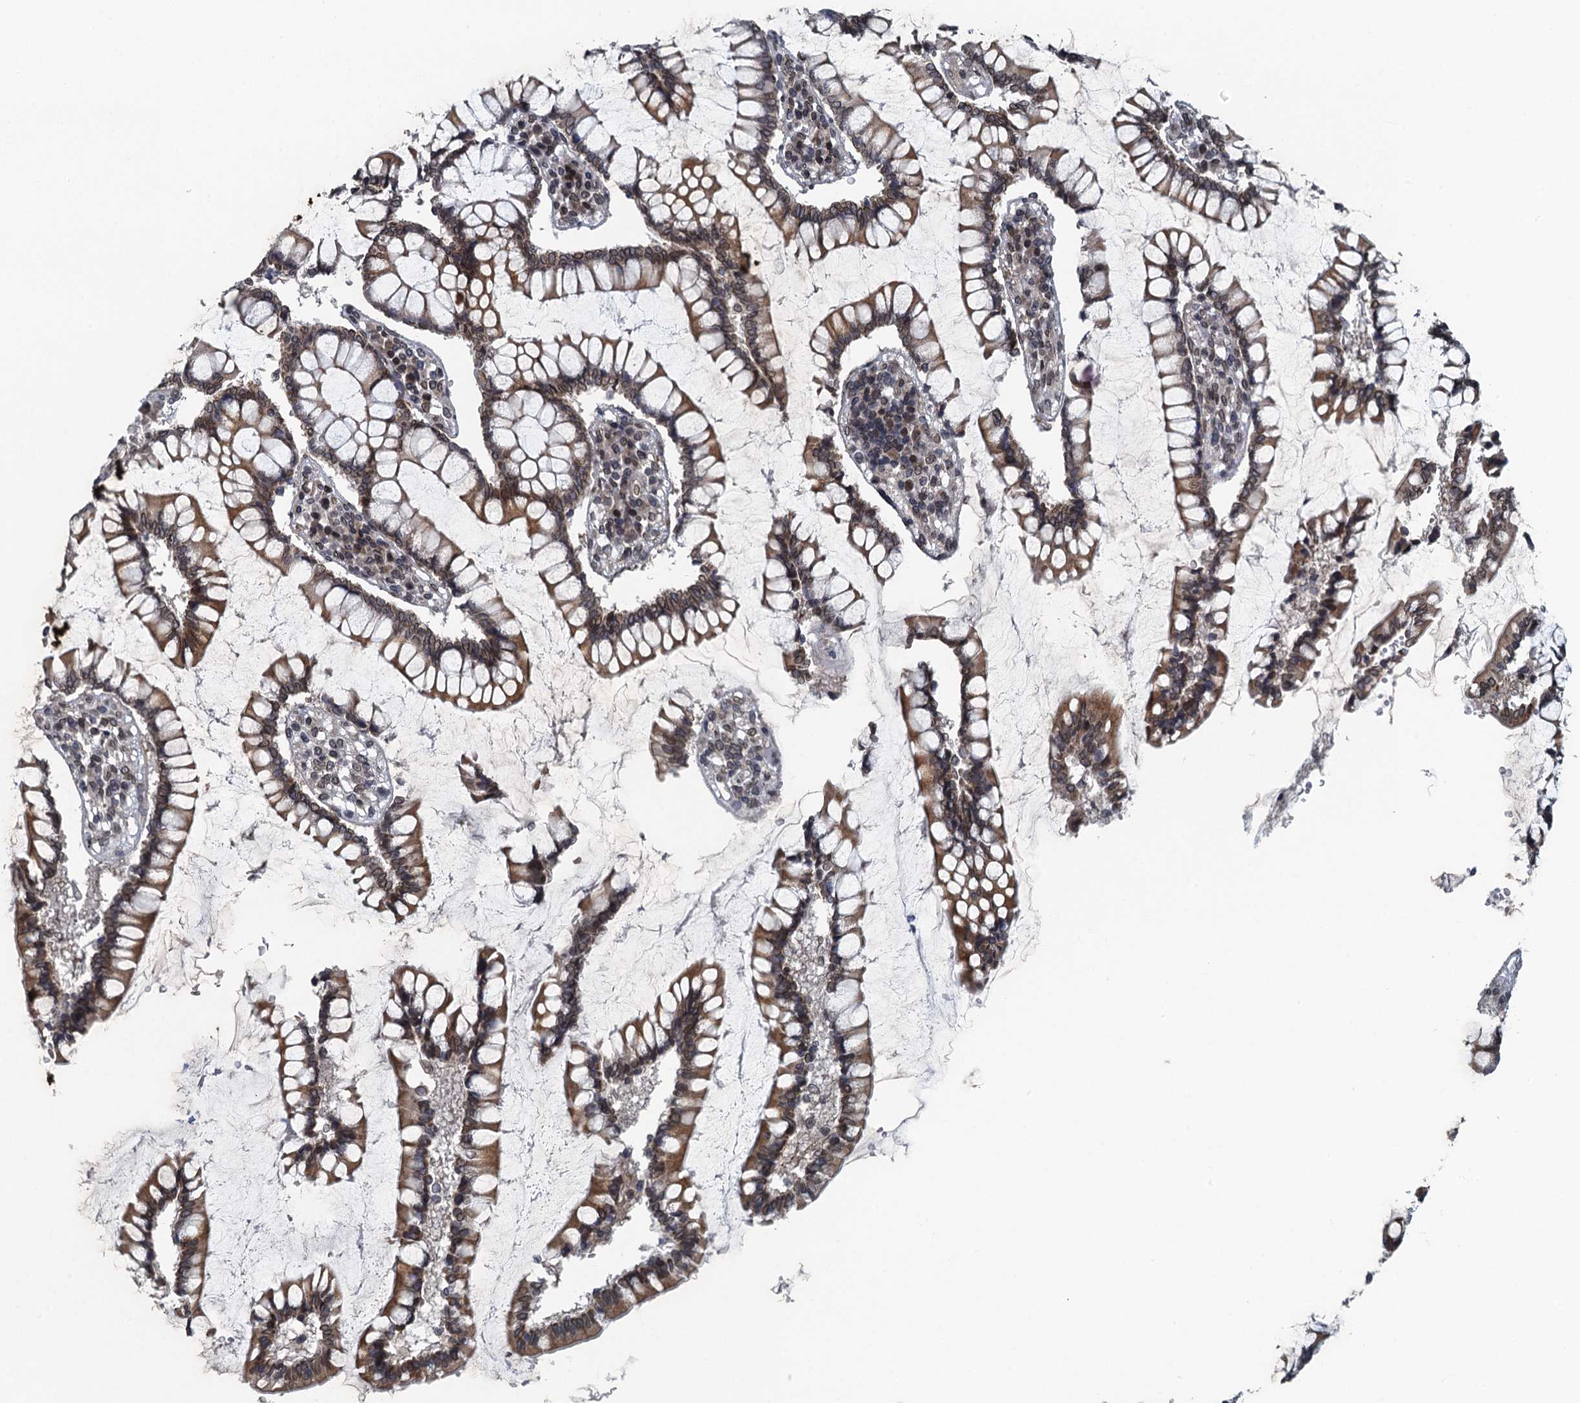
{"staining": {"intensity": "weak", "quantity": ">75%", "location": "nuclear"}, "tissue": "colon", "cell_type": "Endothelial cells", "image_type": "normal", "snomed": [{"axis": "morphology", "description": "Normal tissue, NOS"}, {"axis": "topography", "description": "Colon"}], "caption": "High-power microscopy captured an immunohistochemistry histopathology image of normal colon, revealing weak nuclear positivity in approximately >75% of endothelial cells. (IHC, brightfield microscopy, high magnification).", "gene": "CCDC34", "patient": {"sex": "female", "age": 79}}